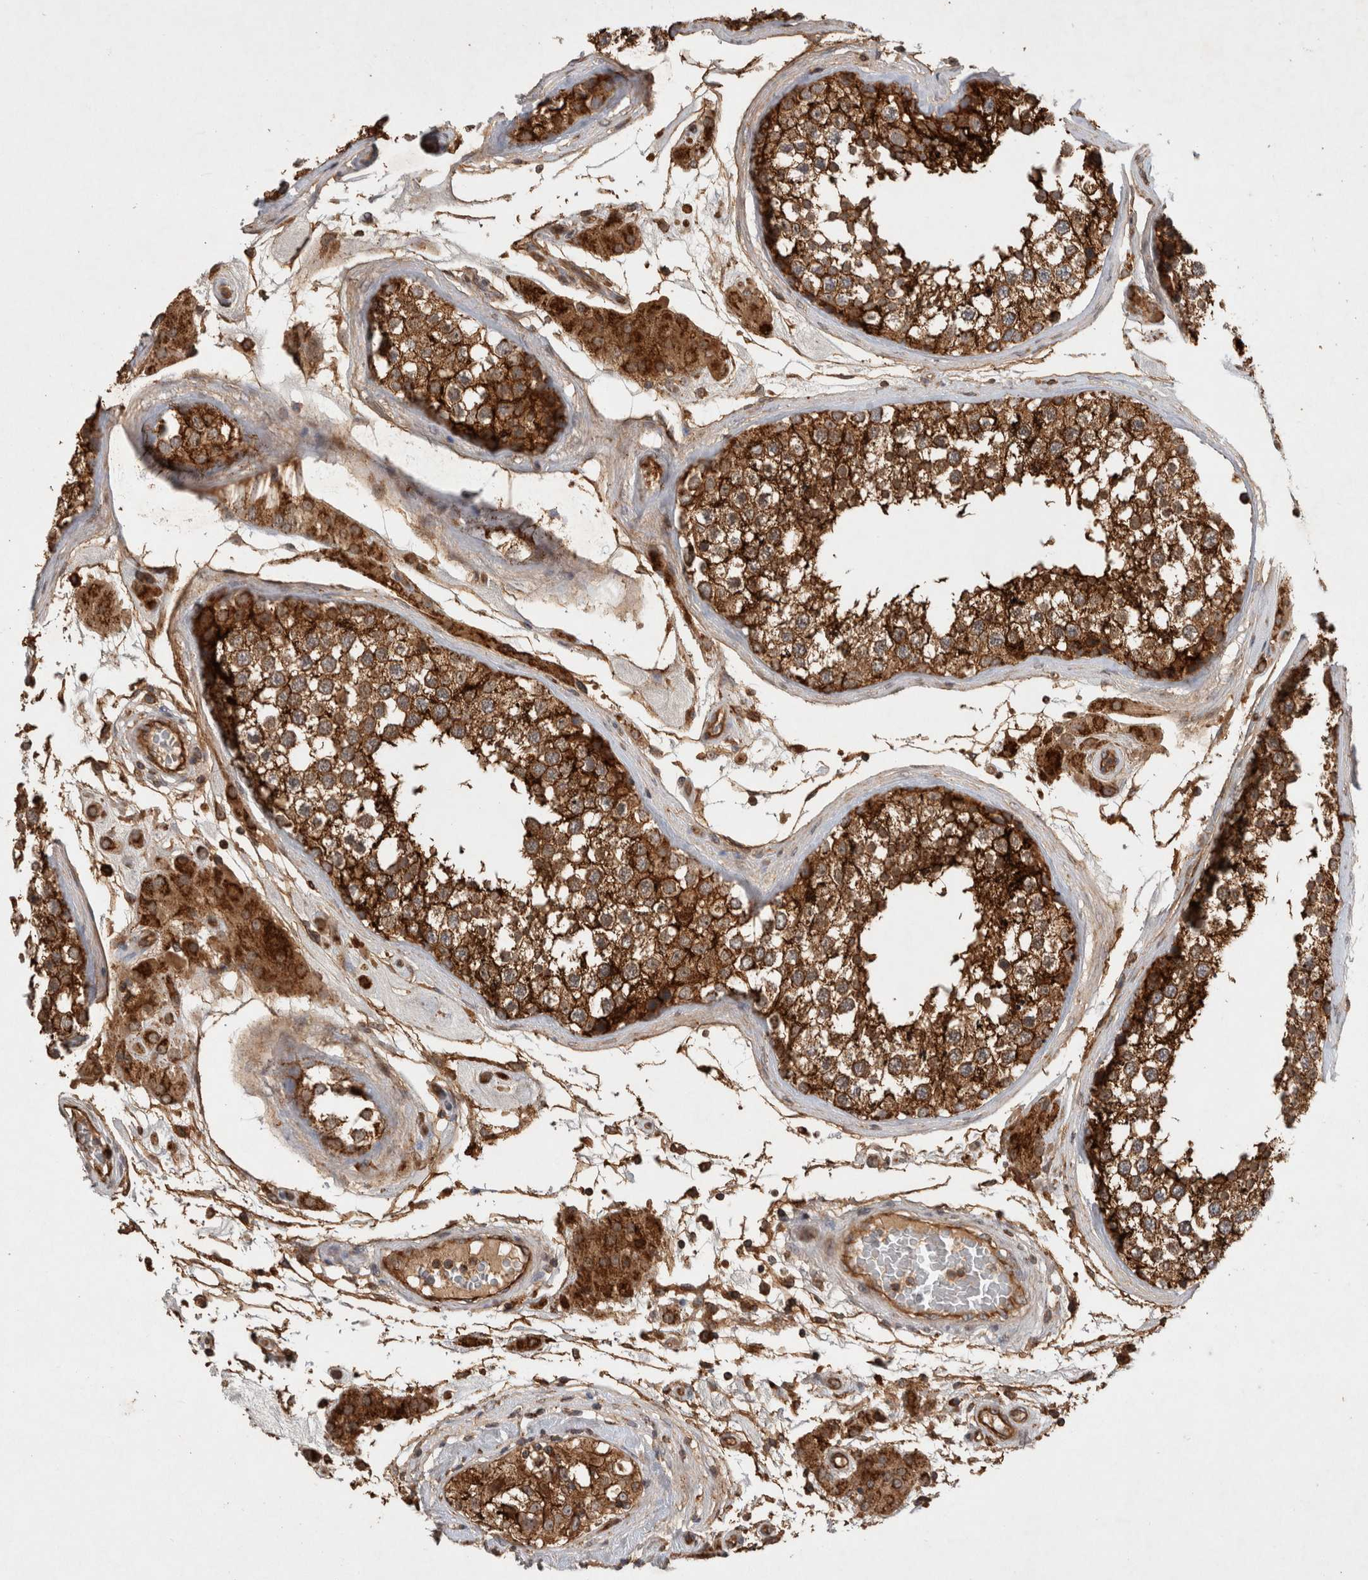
{"staining": {"intensity": "strong", "quantity": ">75%", "location": "cytoplasmic/membranous"}, "tissue": "testis", "cell_type": "Cells in seminiferous ducts", "image_type": "normal", "snomed": [{"axis": "morphology", "description": "Normal tissue, NOS"}, {"axis": "topography", "description": "Testis"}], "caption": "Cells in seminiferous ducts demonstrate strong cytoplasmic/membranous expression in approximately >75% of cells in unremarkable testis.", "gene": "SERAC1", "patient": {"sex": "male", "age": 46}}